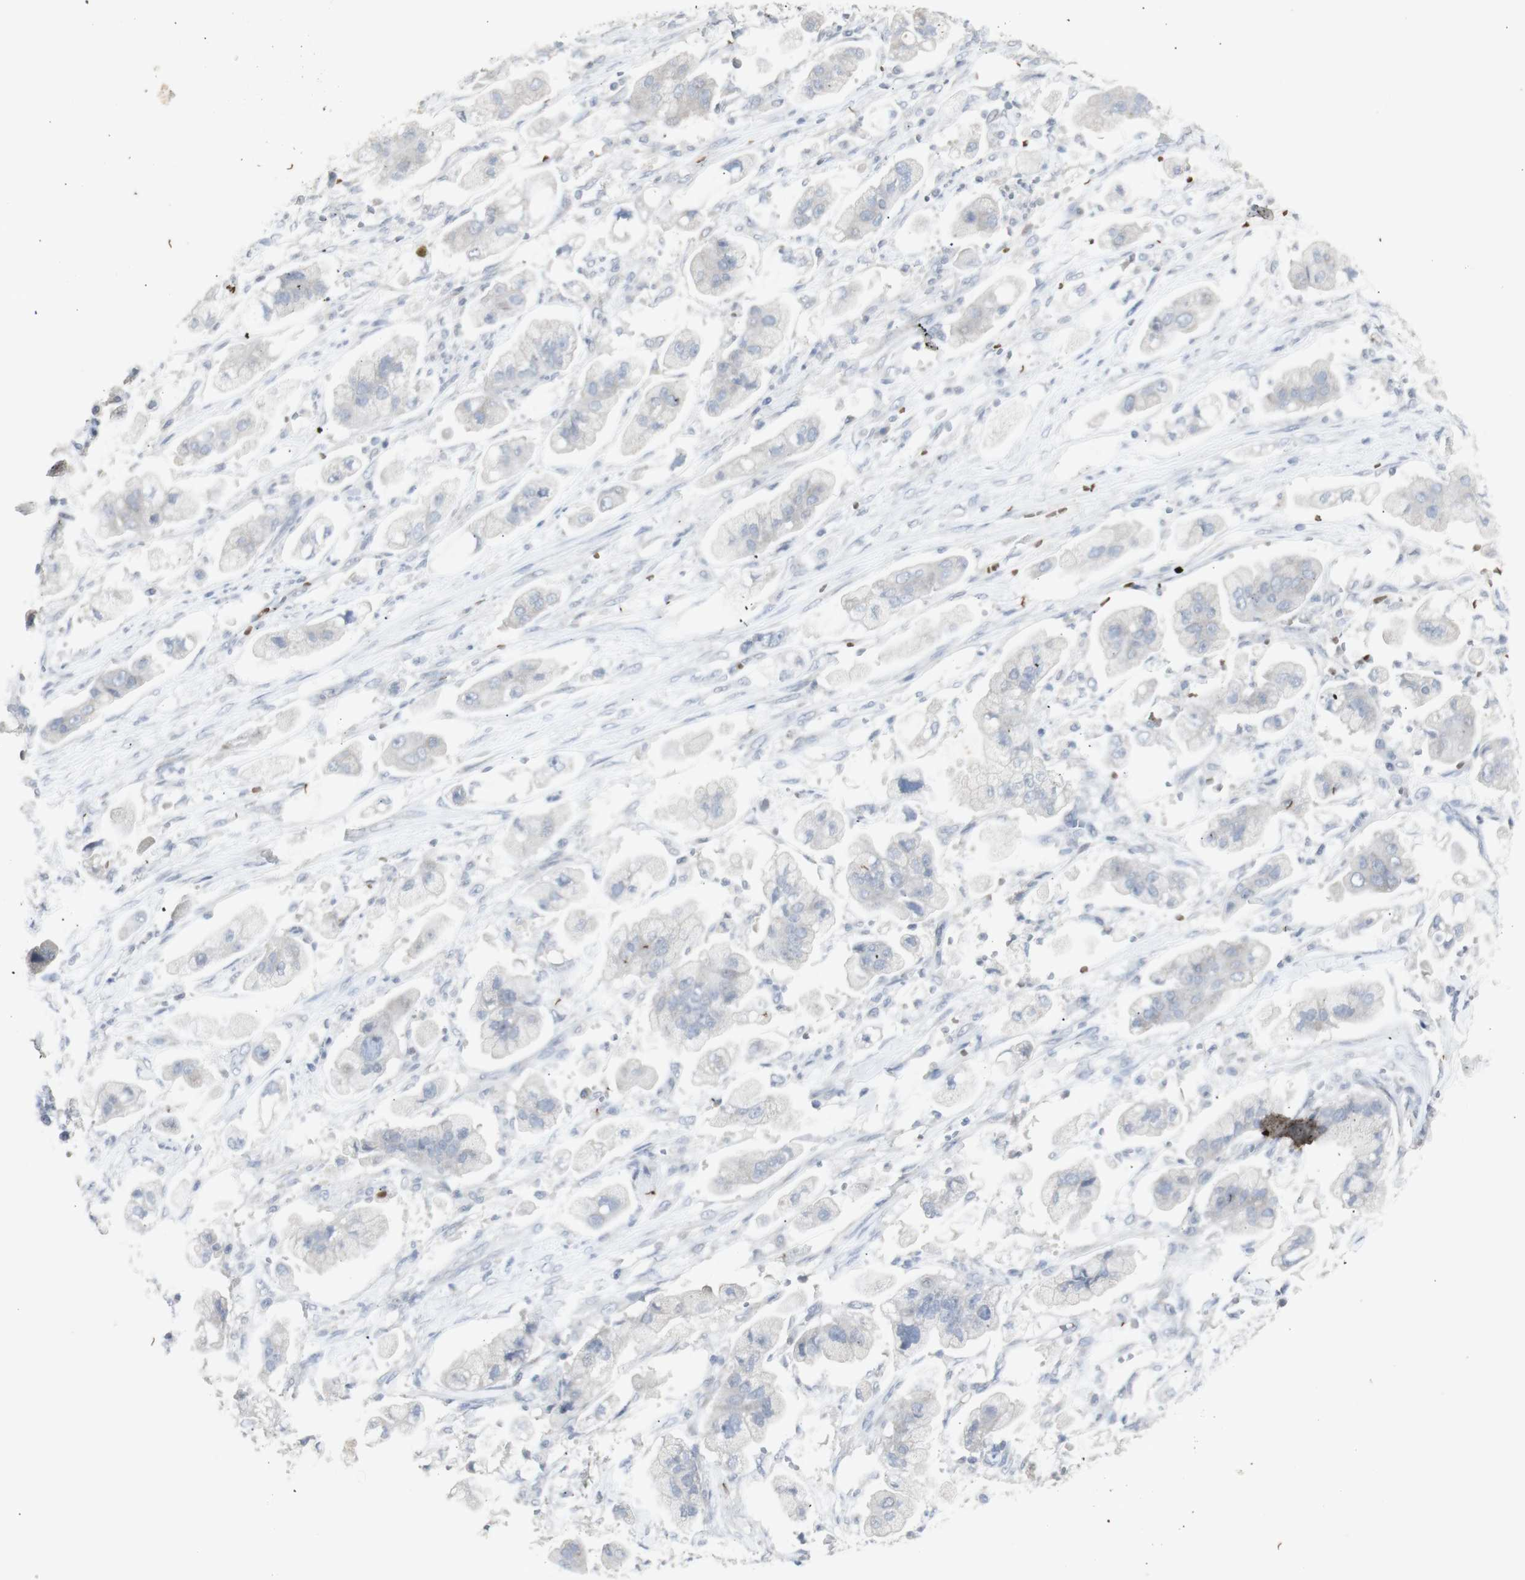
{"staining": {"intensity": "negative", "quantity": "none", "location": "none"}, "tissue": "stomach cancer", "cell_type": "Tumor cells", "image_type": "cancer", "snomed": [{"axis": "morphology", "description": "Adenocarcinoma, NOS"}, {"axis": "topography", "description": "Stomach"}], "caption": "Adenocarcinoma (stomach) was stained to show a protein in brown. There is no significant staining in tumor cells.", "gene": "INS", "patient": {"sex": "male", "age": 62}}